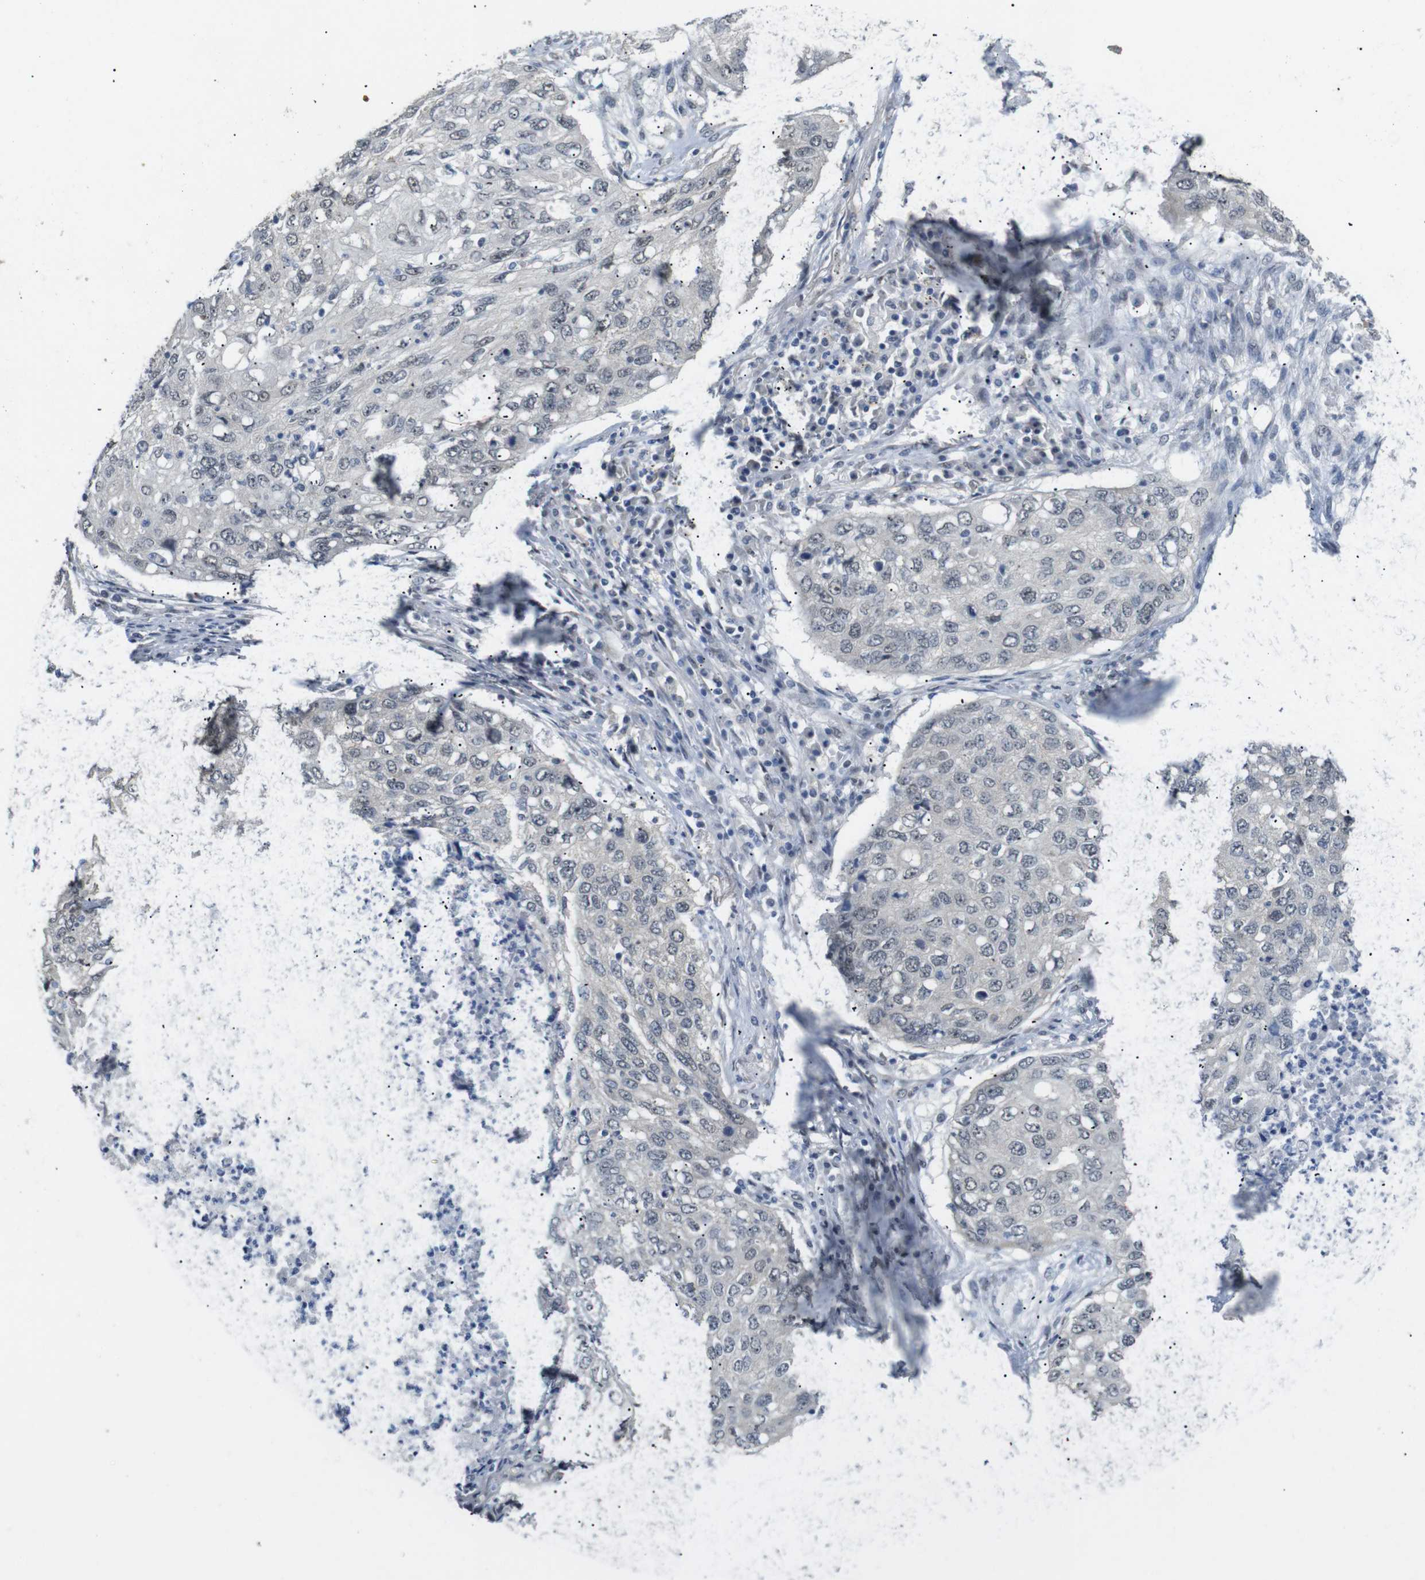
{"staining": {"intensity": "negative", "quantity": "none", "location": "none"}, "tissue": "lung cancer", "cell_type": "Tumor cells", "image_type": "cancer", "snomed": [{"axis": "morphology", "description": "Squamous cell carcinoma, NOS"}, {"axis": "topography", "description": "Lung"}], "caption": "This micrograph is of lung squamous cell carcinoma stained with immunohistochemistry to label a protein in brown with the nuclei are counter-stained blue. There is no staining in tumor cells.", "gene": "GPR158", "patient": {"sex": "female", "age": 63}}